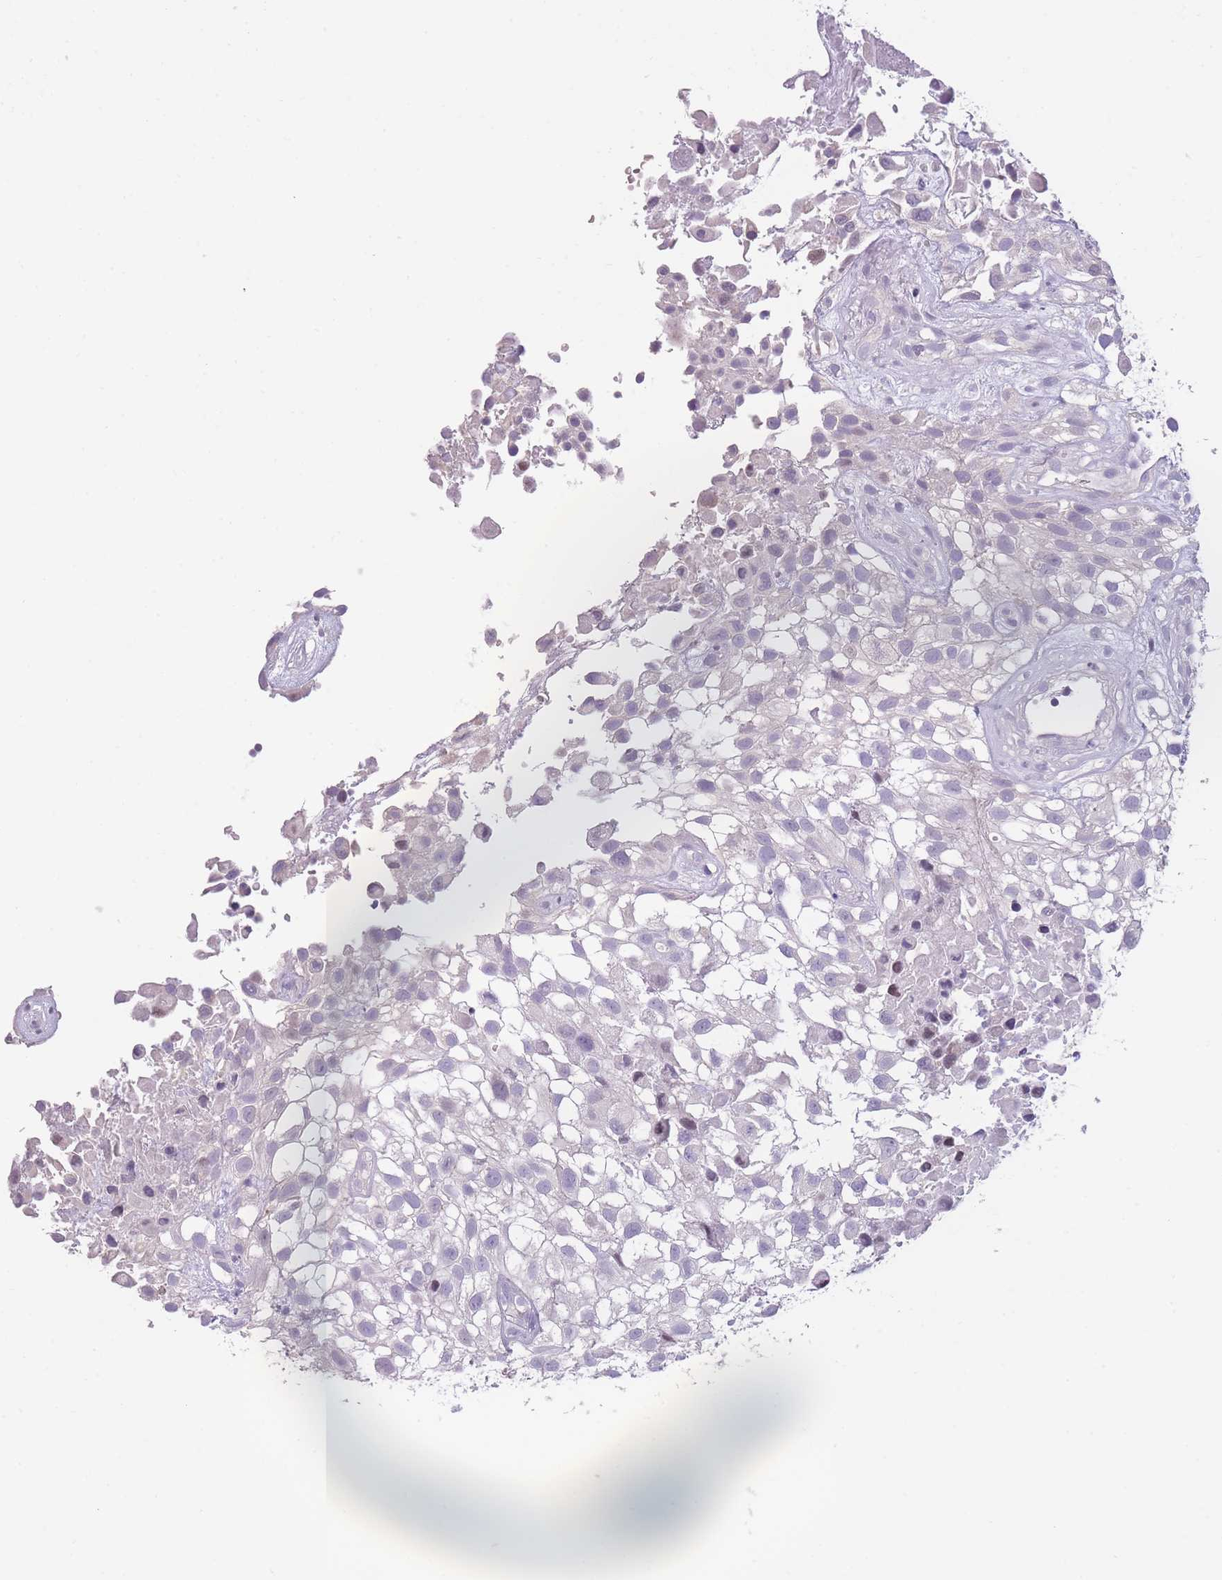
{"staining": {"intensity": "negative", "quantity": "none", "location": "none"}, "tissue": "urothelial cancer", "cell_type": "Tumor cells", "image_type": "cancer", "snomed": [{"axis": "morphology", "description": "Urothelial carcinoma, High grade"}, {"axis": "topography", "description": "Urinary bladder"}], "caption": "An immunohistochemistry (IHC) micrograph of urothelial carcinoma (high-grade) is shown. There is no staining in tumor cells of urothelial carcinoma (high-grade). (Immunohistochemistry, brightfield microscopy, high magnification).", "gene": "TMEM236", "patient": {"sex": "male", "age": 56}}